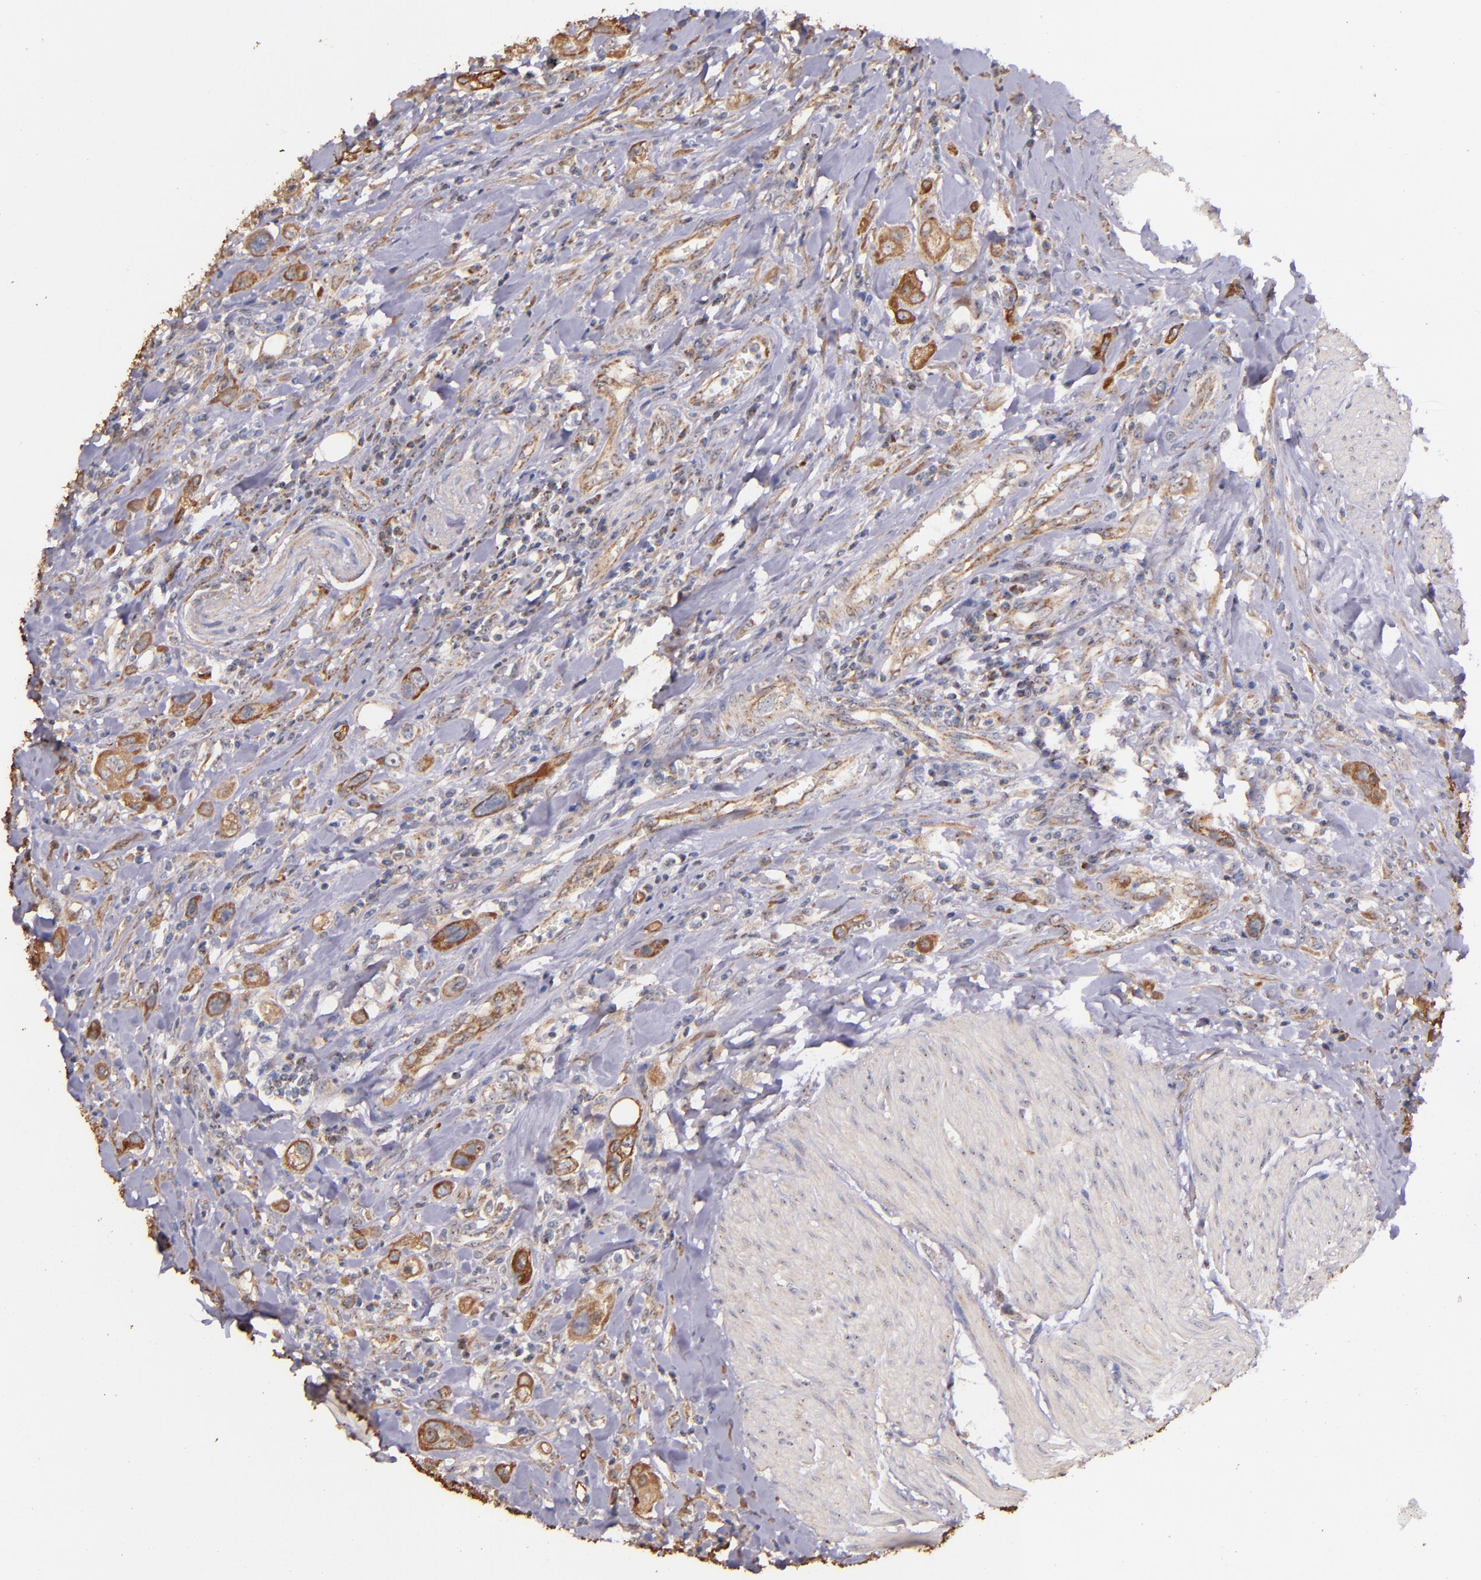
{"staining": {"intensity": "moderate", "quantity": ">75%", "location": "cytoplasmic/membranous"}, "tissue": "urothelial cancer", "cell_type": "Tumor cells", "image_type": "cancer", "snomed": [{"axis": "morphology", "description": "Urothelial carcinoma, High grade"}, {"axis": "topography", "description": "Urinary bladder"}], "caption": "Tumor cells demonstrate medium levels of moderate cytoplasmic/membranous staining in about >75% of cells in high-grade urothelial carcinoma.", "gene": "SHC1", "patient": {"sex": "male", "age": 50}}